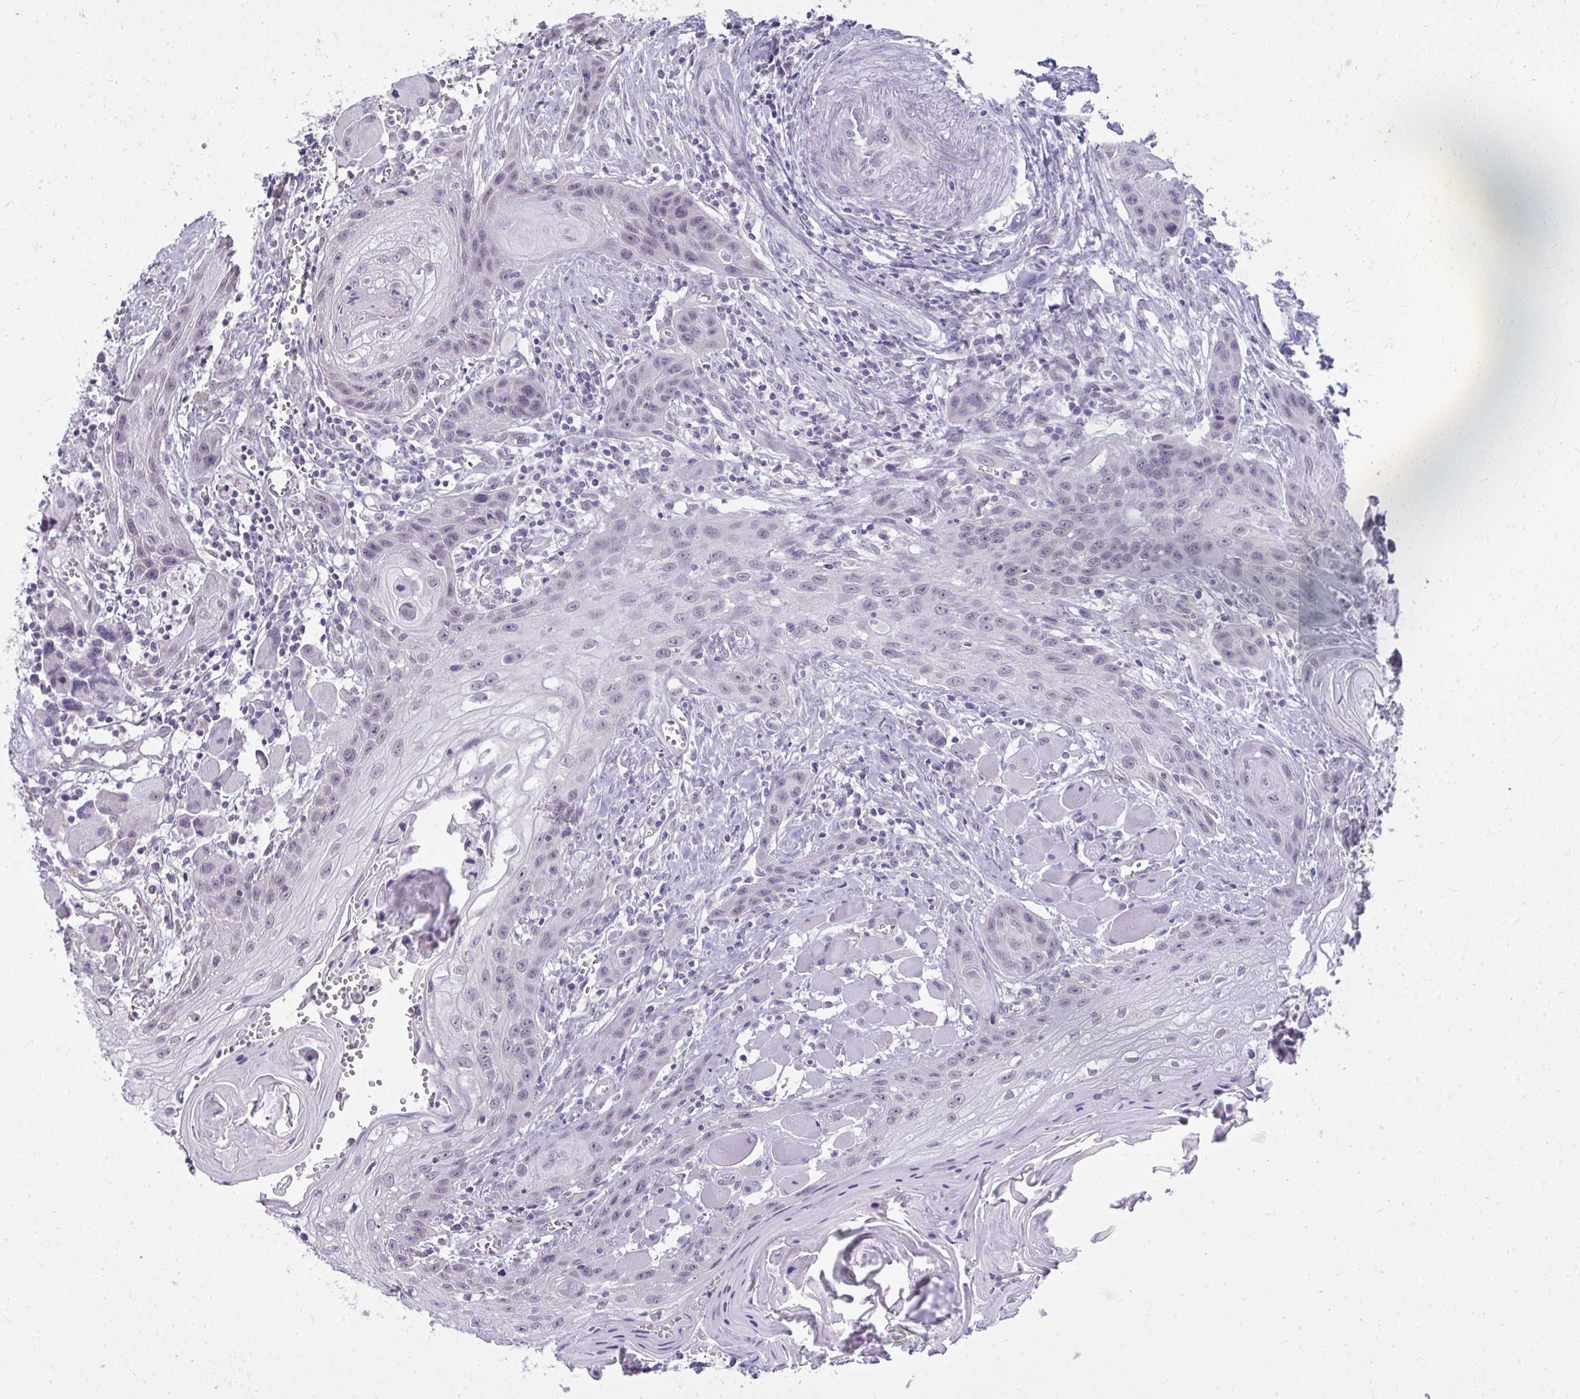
{"staining": {"intensity": "negative", "quantity": "none", "location": "none"}, "tissue": "head and neck cancer", "cell_type": "Tumor cells", "image_type": "cancer", "snomed": [{"axis": "morphology", "description": "Squamous cell carcinoma, NOS"}, {"axis": "topography", "description": "Oral tissue"}, {"axis": "topography", "description": "Head-Neck"}], "caption": "DAB immunohistochemical staining of human squamous cell carcinoma (head and neck) shows no significant positivity in tumor cells.", "gene": "NPPA", "patient": {"sex": "male", "age": 58}}